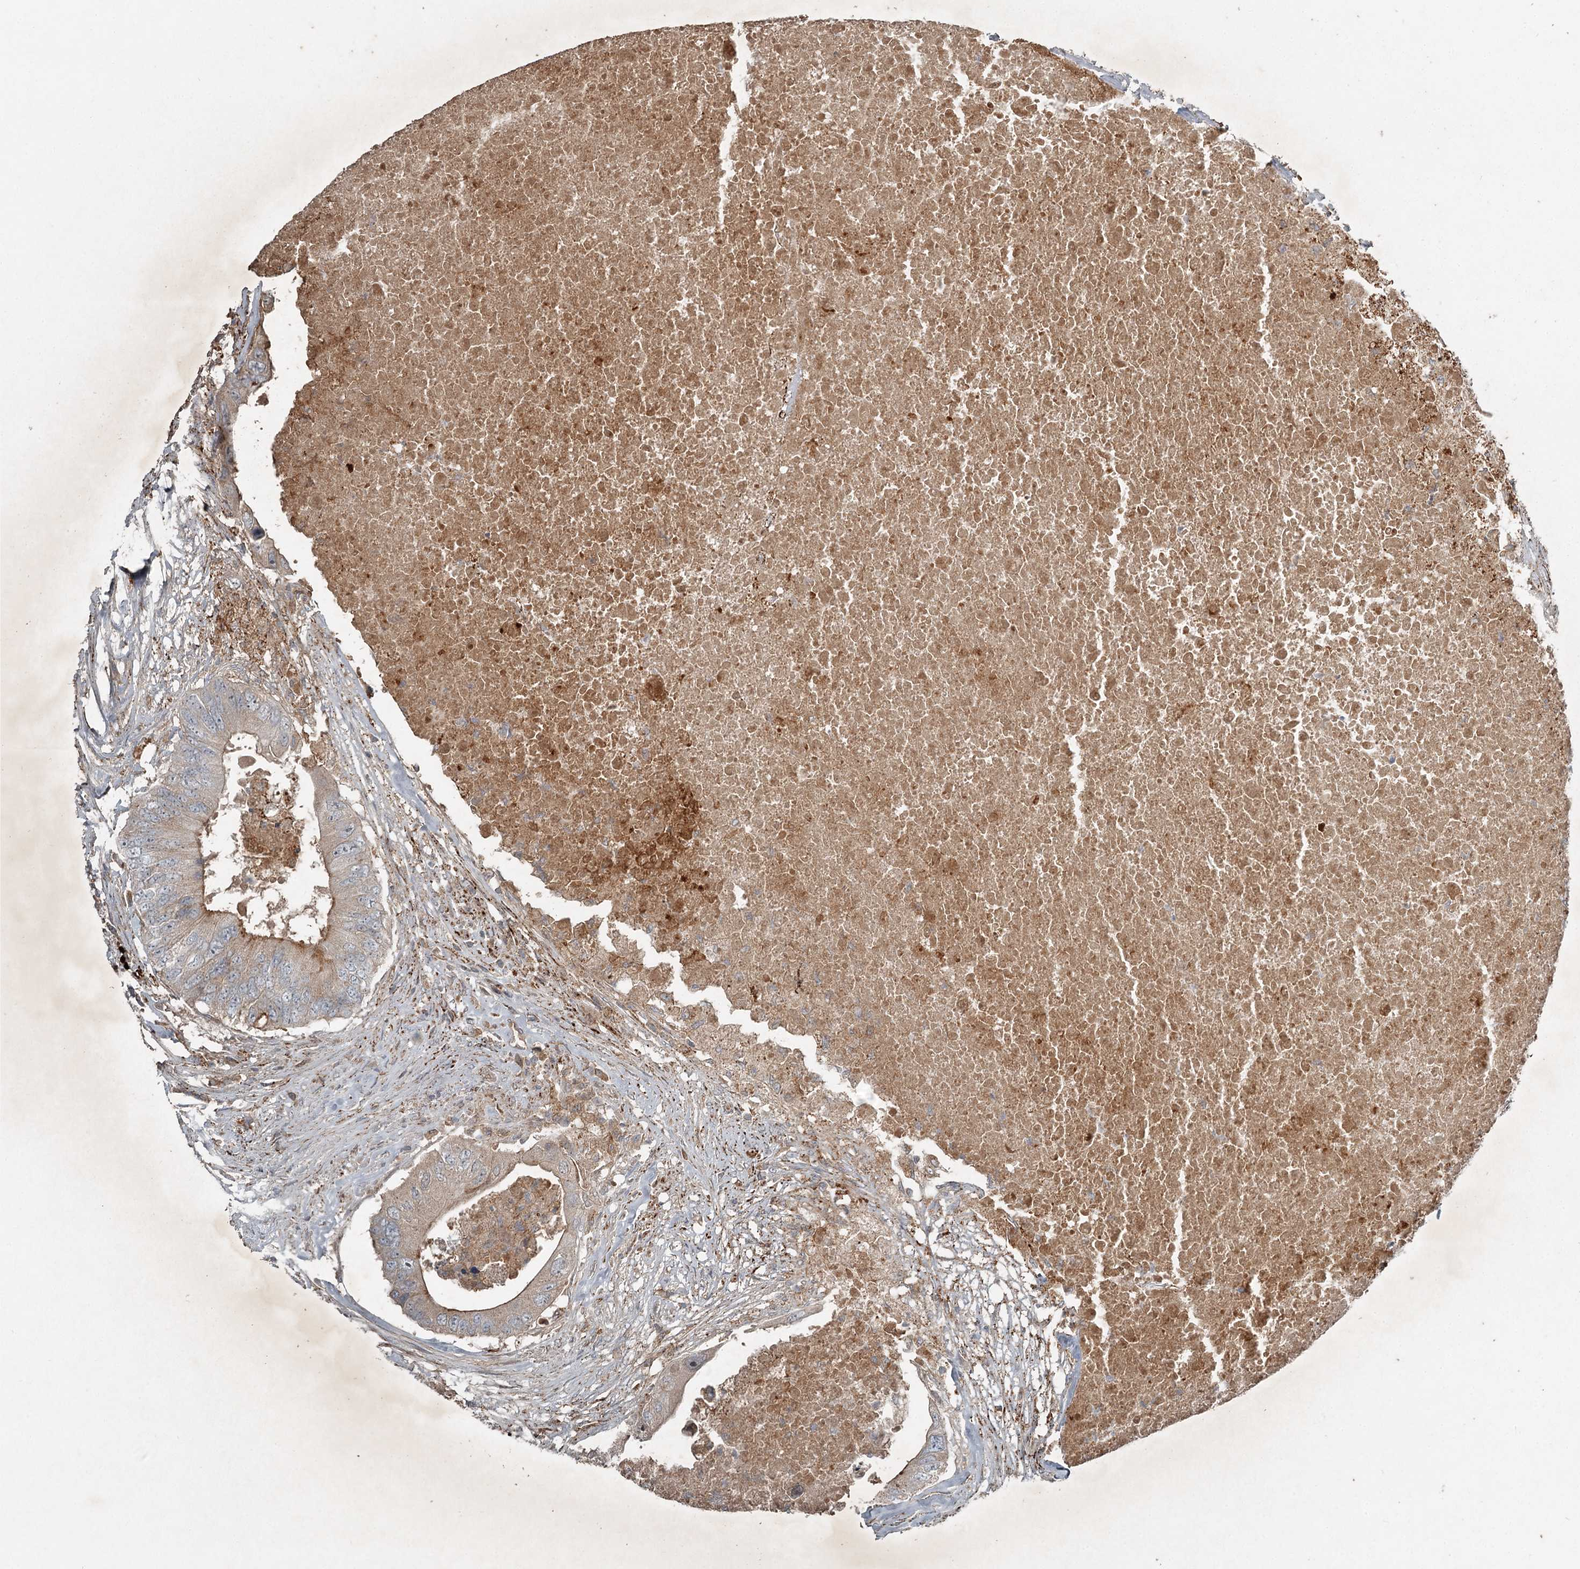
{"staining": {"intensity": "strong", "quantity": "<25%", "location": "cytoplasmic/membranous"}, "tissue": "colorectal cancer", "cell_type": "Tumor cells", "image_type": "cancer", "snomed": [{"axis": "morphology", "description": "Adenocarcinoma, NOS"}, {"axis": "topography", "description": "Colon"}], "caption": "Colorectal cancer (adenocarcinoma) stained with a brown dye reveals strong cytoplasmic/membranous positive staining in approximately <25% of tumor cells.", "gene": "SLC39A8", "patient": {"sex": "male", "age": 71}}